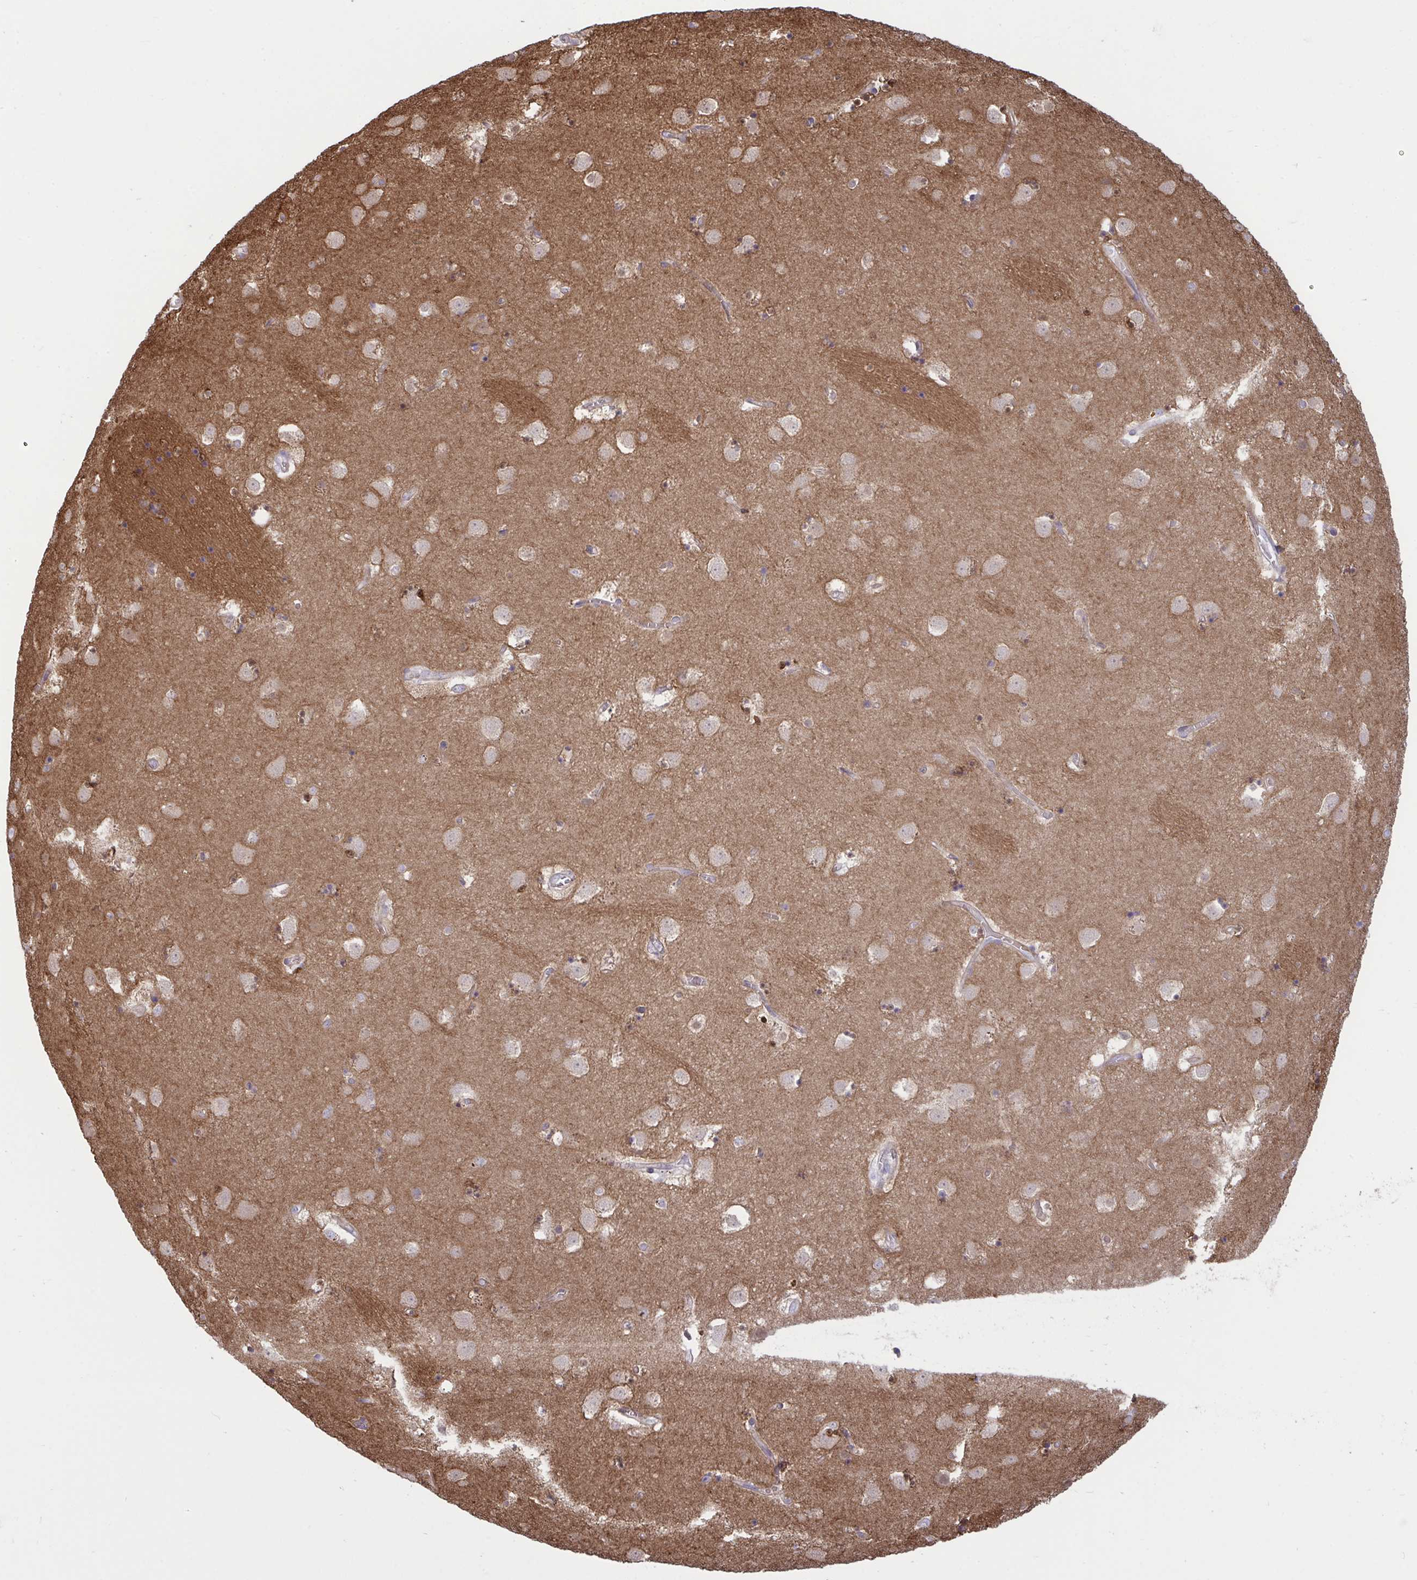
{"staining": {"intensity": "strong", "quantity": "<25%", "location": "cytoplasmic/membranous"}, "tissue": "caudate", "cell_type": "Glial cells", "image_type": "normal", "snomed": [{"axis": "morphology", "description": "Normal tissue, NOS"}, {"axis": "topography", "description": "Lateral ventricle wall"}], "caption": "The histopathology image shows staining of normal caudate, revealing strong cytoplasmic/membranous protein positivity (brown color) within glial cells.", "gene": "PRRT4", "patient": {"sex": "male", "age": 58}}